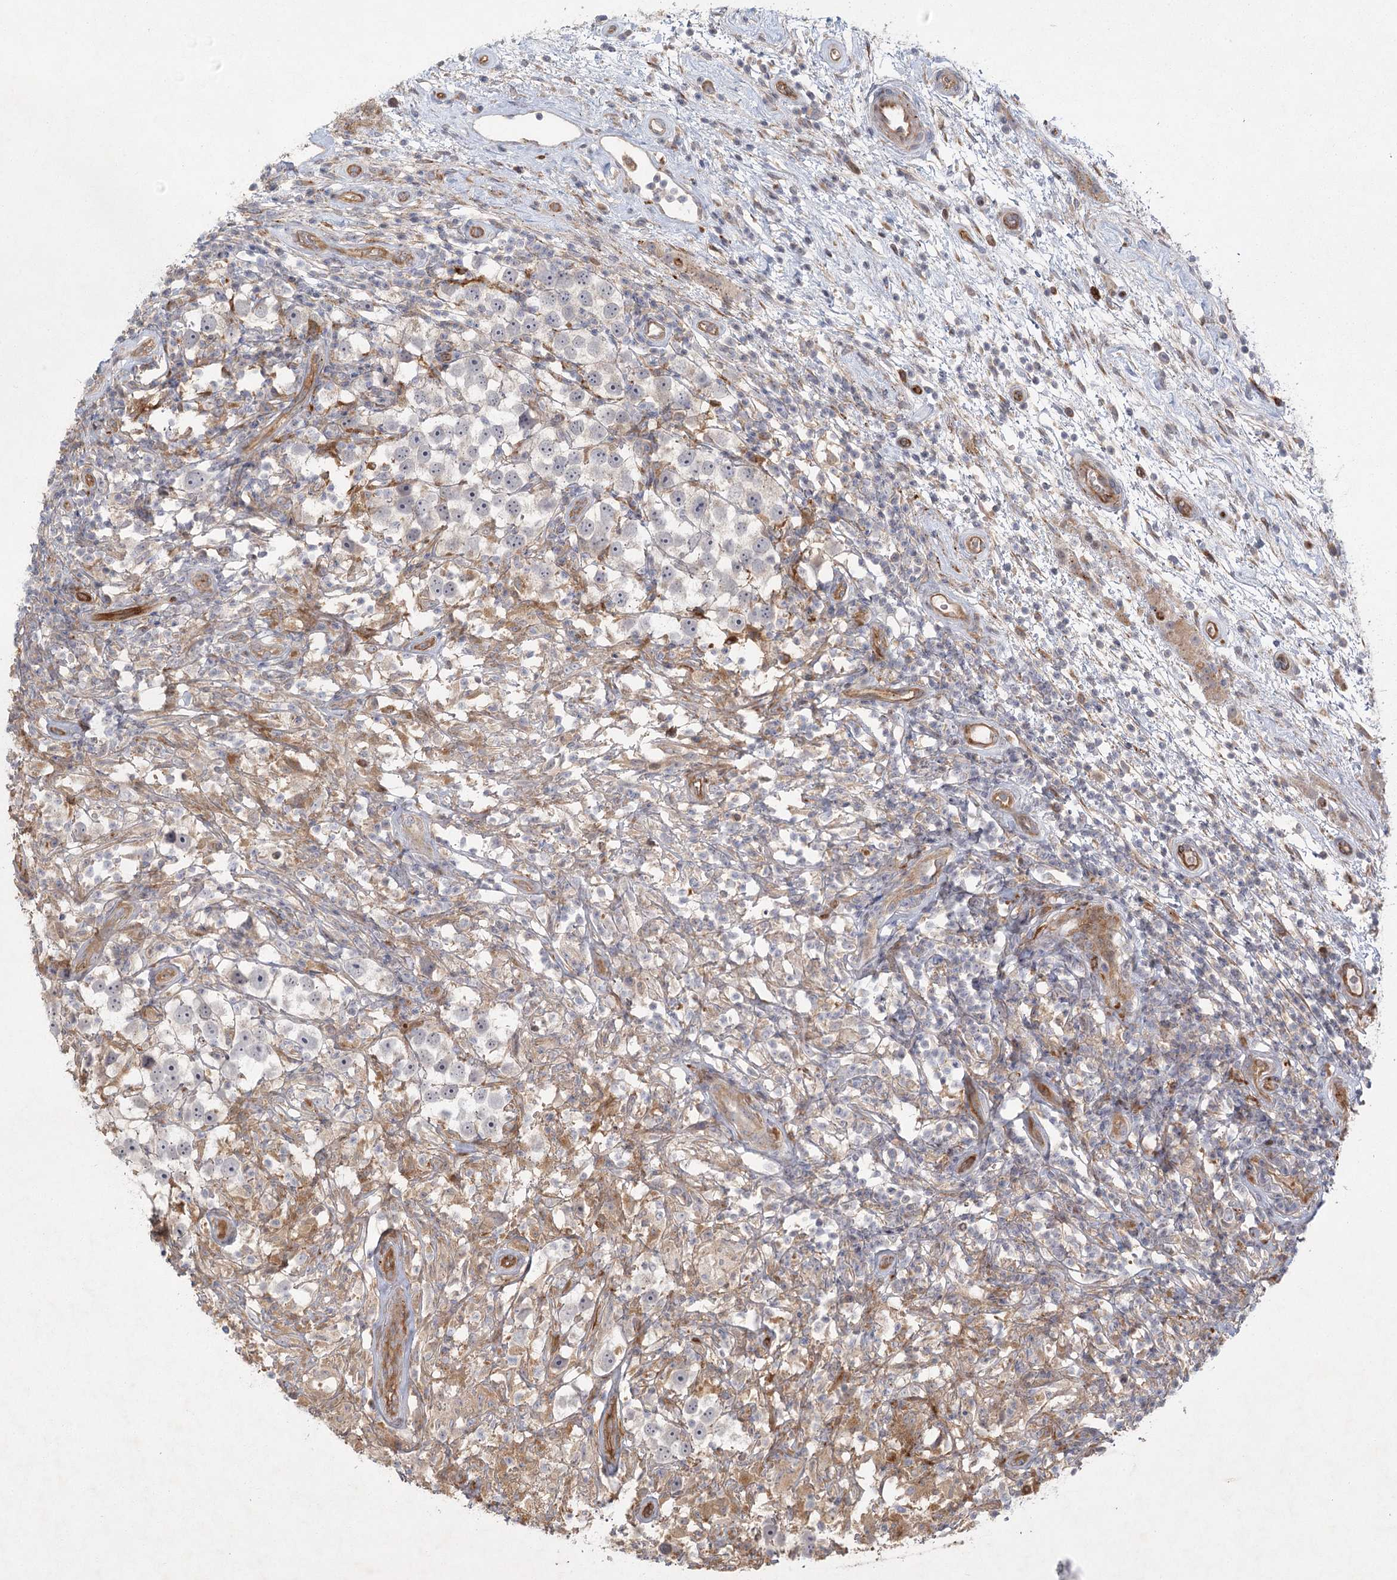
{"staining": {"intensity": "negative", "quantity": "none", "location": "none"}, "tissue": "testis cancer", "cell_type": "Tumor cells", "image_type": "cancer", "snomed": [{"axis": "morphology", "description": "Seminoma, NOS"}, {"axis": "topography", "description": "Testis"}], "caption": "Immunohistochemistry micrograph of seminoma (testis) stained for a protein (brown), which demonstrates no staining in tumor cells.", "gene": "FAM110C", "patient": {"sex": "male", "age": 49}}